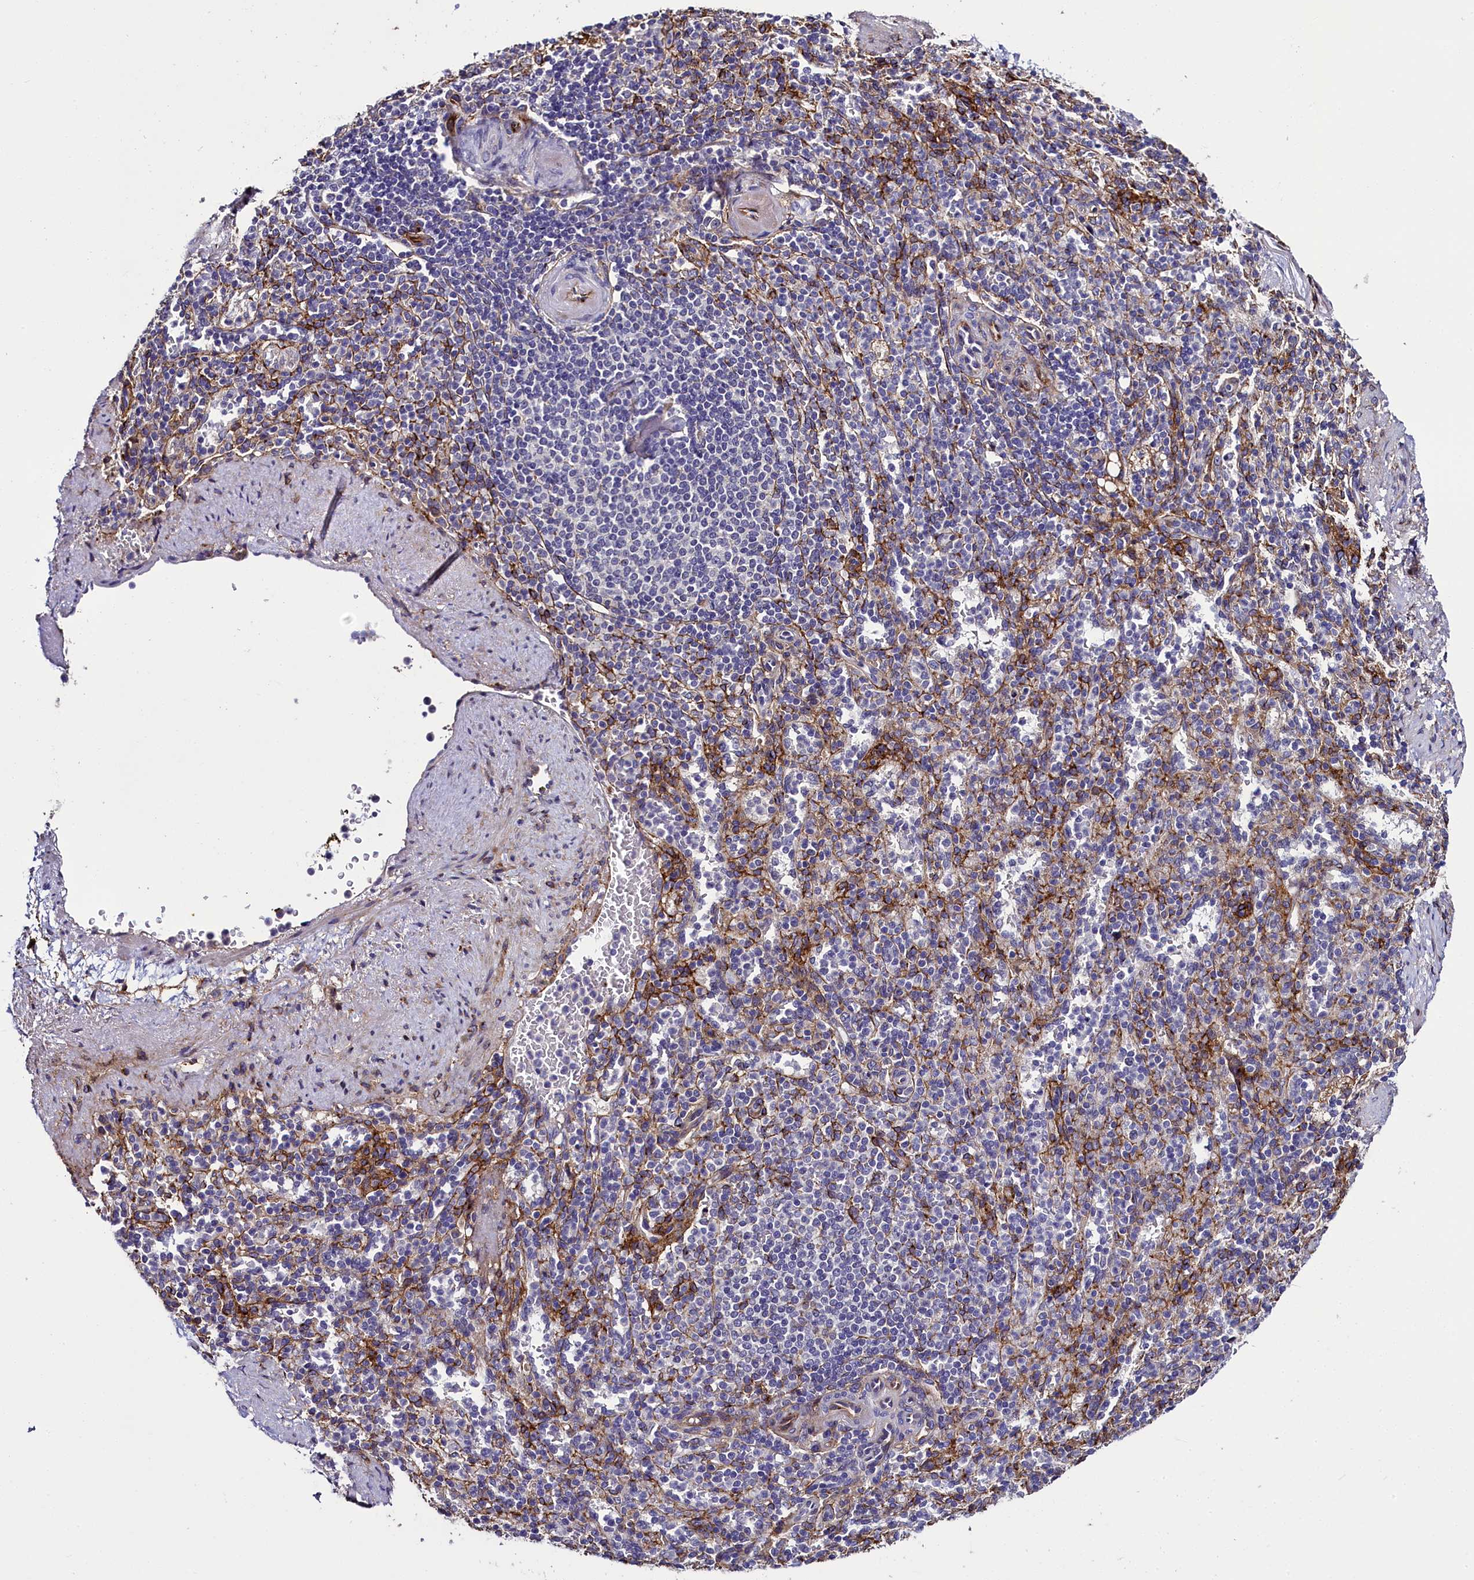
{"staining": {"intensity": "moderate", "quantity": "25%-75%", "location": "cytoplasmic/membranous"}, "tissue": "spleen", "cell_type": "Cells in red pulp", "image_type": "normal", "snomed": [{"axis": "morphology", "description": "Normal tissue, NOS"}, {"axis": "topography", "description": "Spleen"}], "caption": "Immunohistochemistry of normal human spleen displays medium levels of moderate cytoplasmic/membranous staining in about 25%-75% of cells in red pulp.", "gene": "MRC2", "patient": {"sex": "female", "age": 74}}